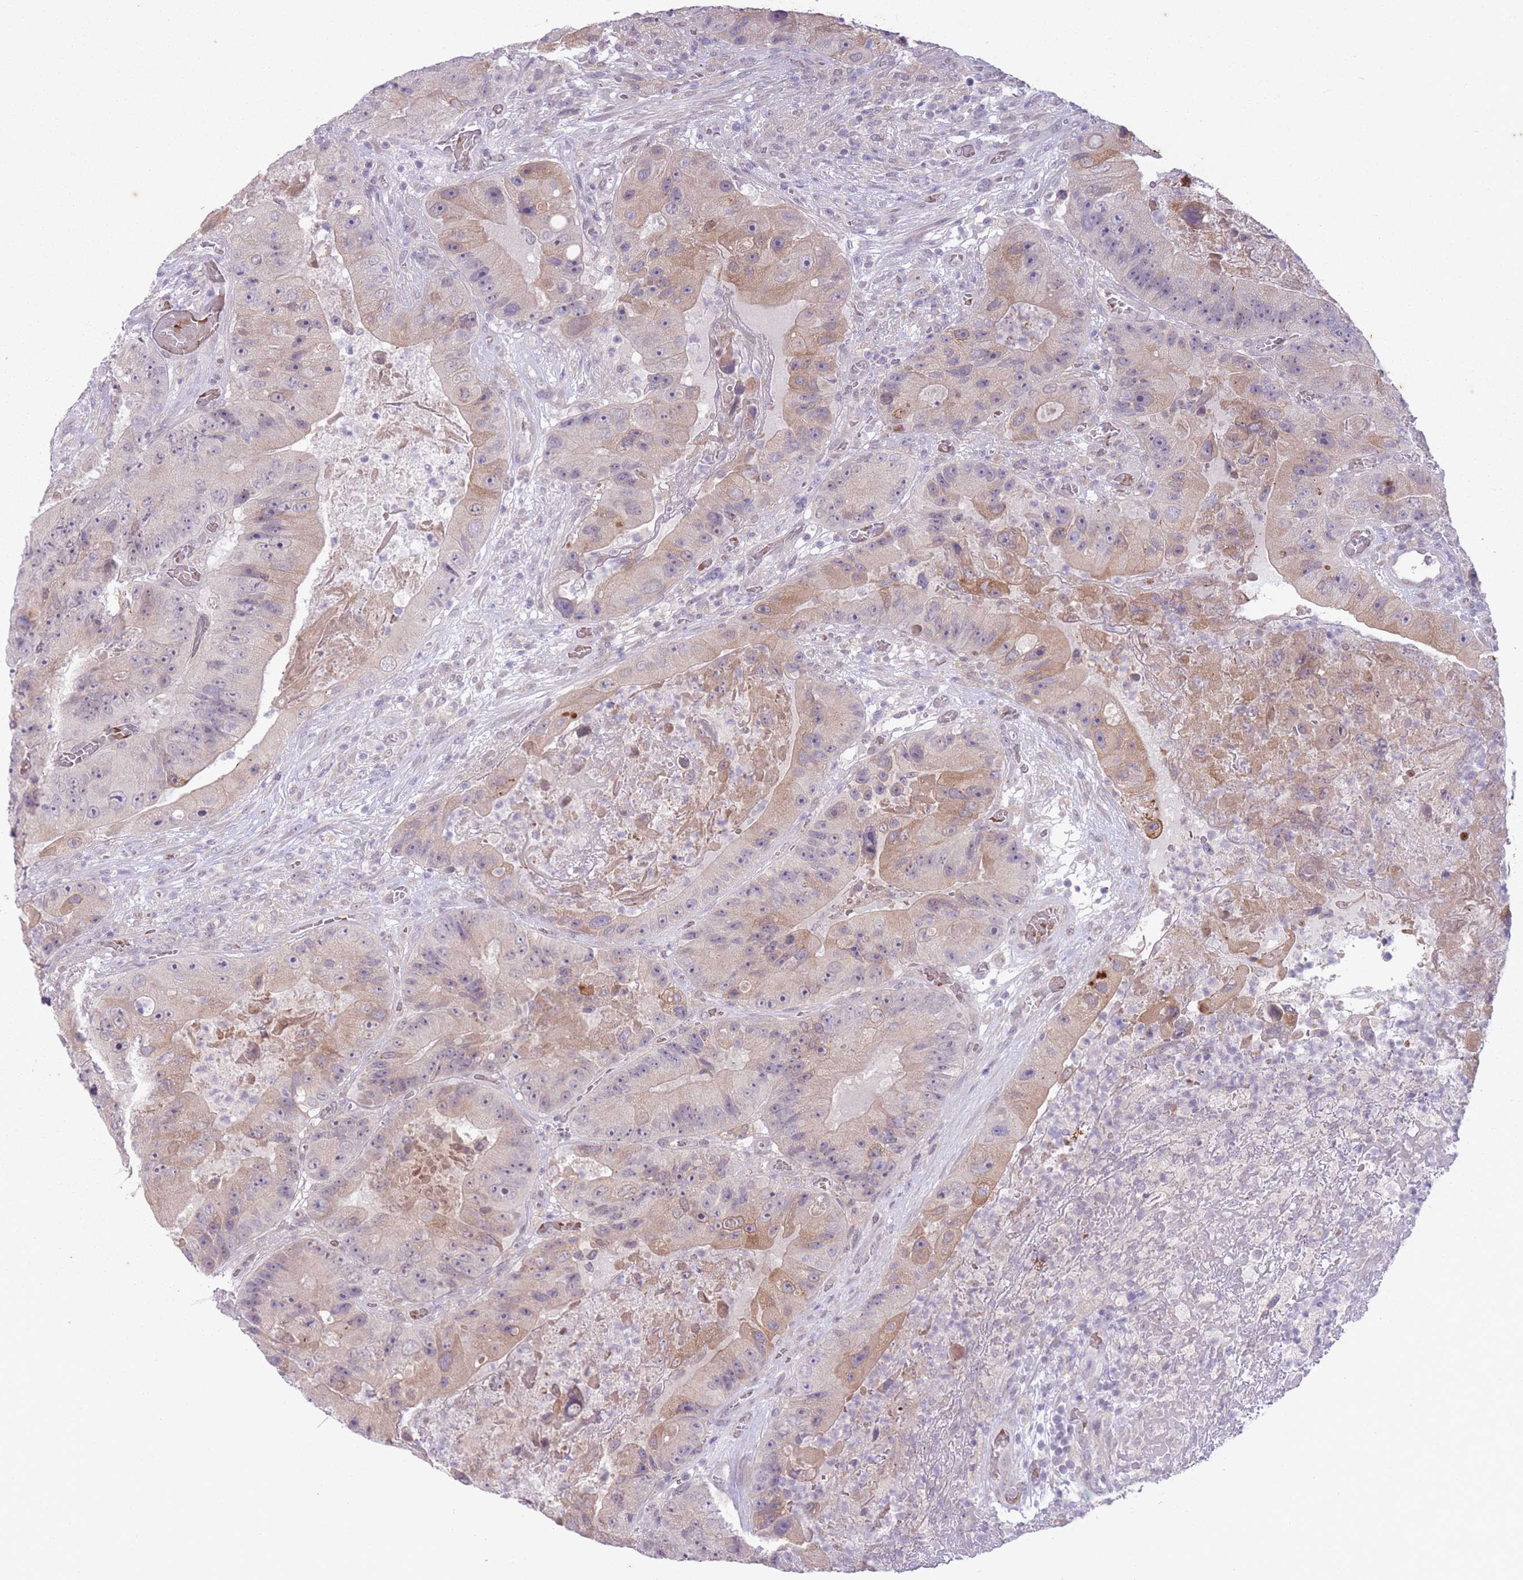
{"staining": {"intensity": "weak", "quantity": "25%-75%", "location": "cytoplasmic/membranous,nuclear"}, "tissue": "colorectal cancer", "cell_type": "Tumor cells", "image_type": "cancer", "snomed": [{"axis": "morphology", "description": "Adenocarcinoma, NOS"}, {"axis": "topography", "description": "Colon"}], "caption": "Colorectal cancer (adenocarcinoma) stained for a protein reveals weak cytoplasmic/membranous and nuclear positivity in tumor cells. (IHC, brightfield microscopy, high magnification).", "gene": "ARPIN", "patient": {"sex": "female", "age": 86}}